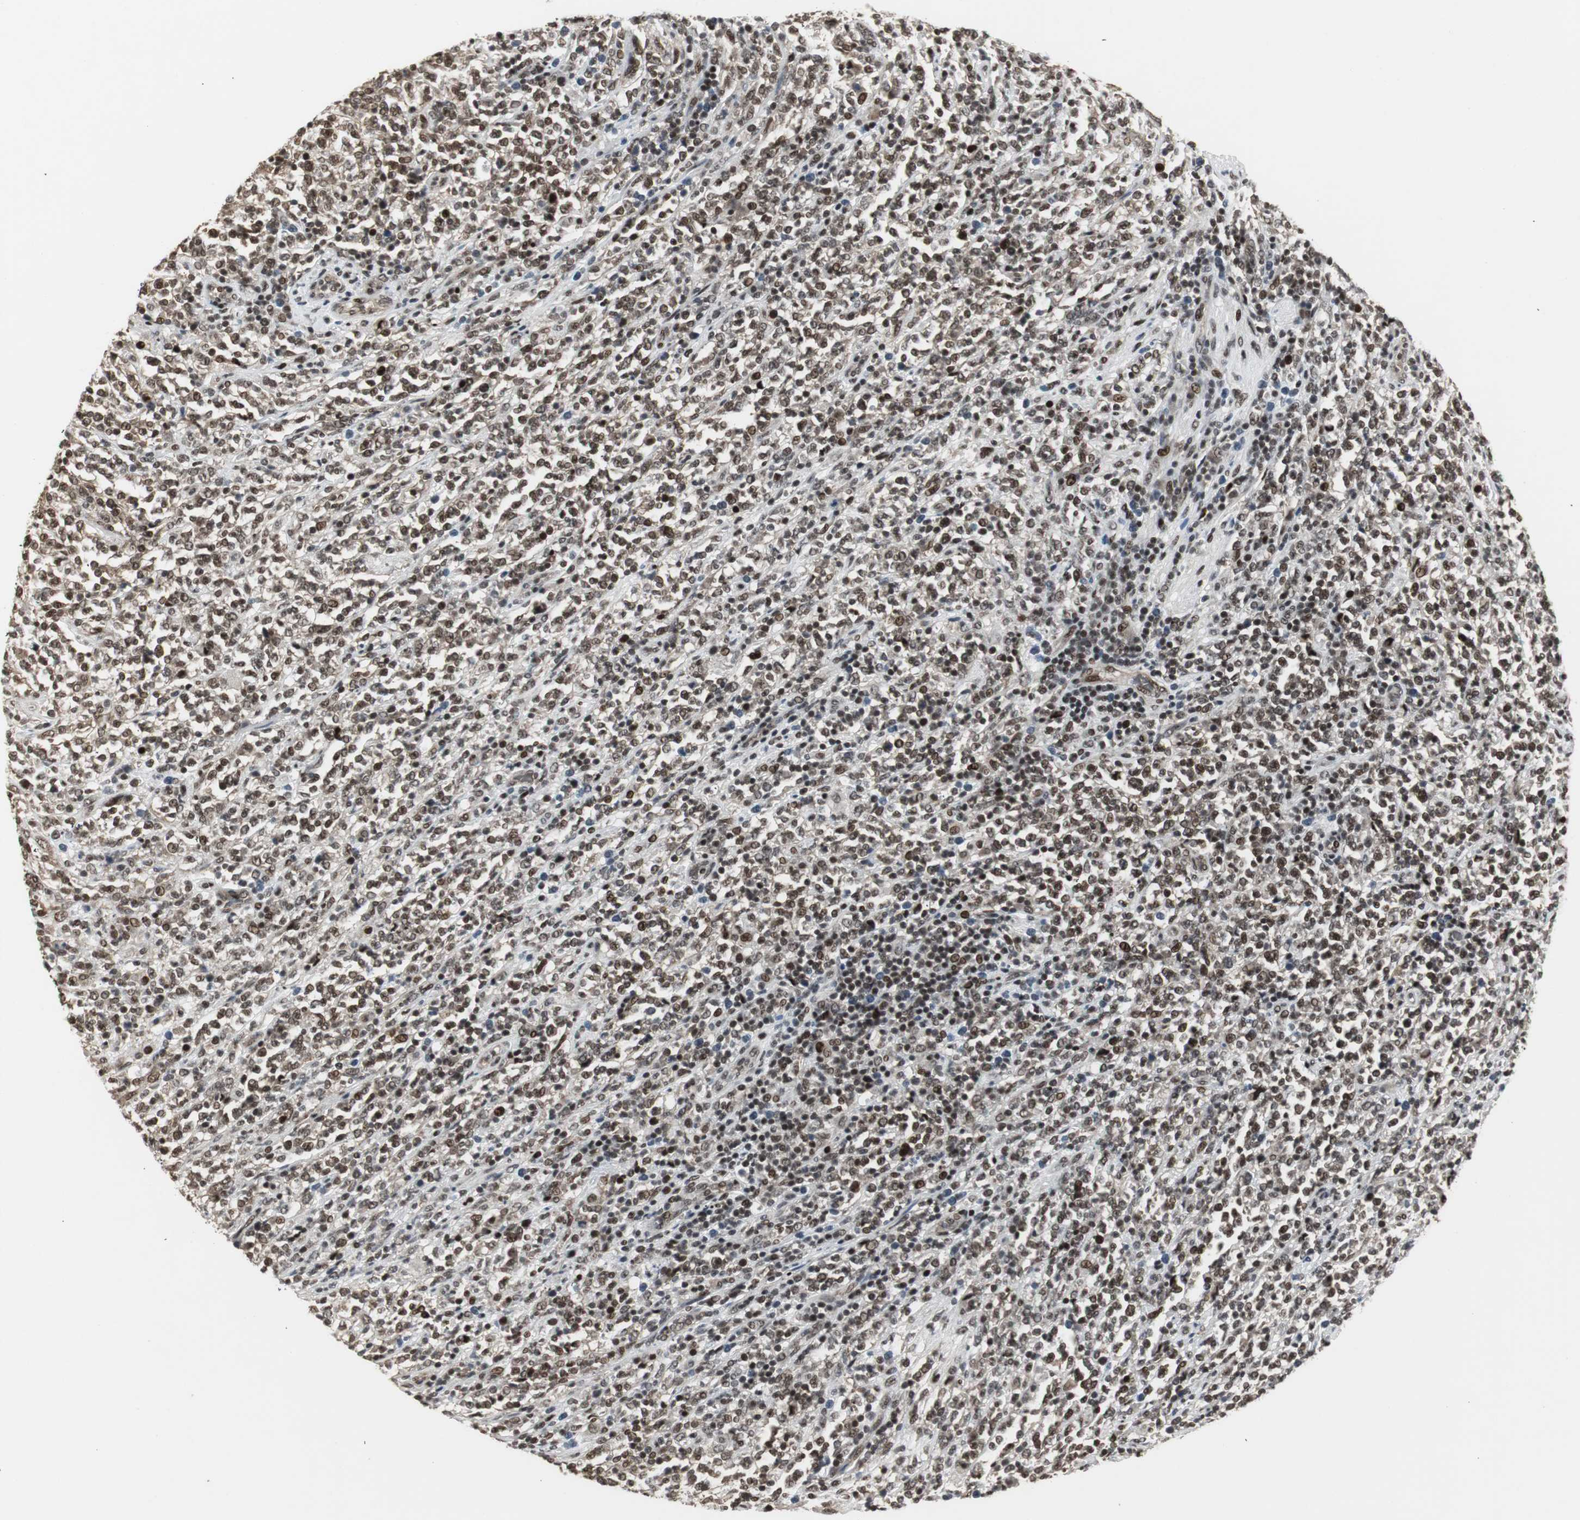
{"staining": {"intensity": "moderate", "quantity": ">75%", "location": "cytoplasmic/membranous,nuclear"}, "tissue": "lymphoma", "cell_type": "Tumor cells", "image_type": "cancer", "snomed": [{"axis": "morphology", "description": "Malignant lymphoma, non-Hodgkin's type, High grade"}, {"axis": "topography", "description": "Soft tissue"}], "caption": "A photomicrograph of lymphoma stained for a protein exhibits moderate cytoplasmic/membranous and nuclear brown staining in tumor cells.", "gene": "TAF5", "patient": {"sex": "male", "age": 18}}